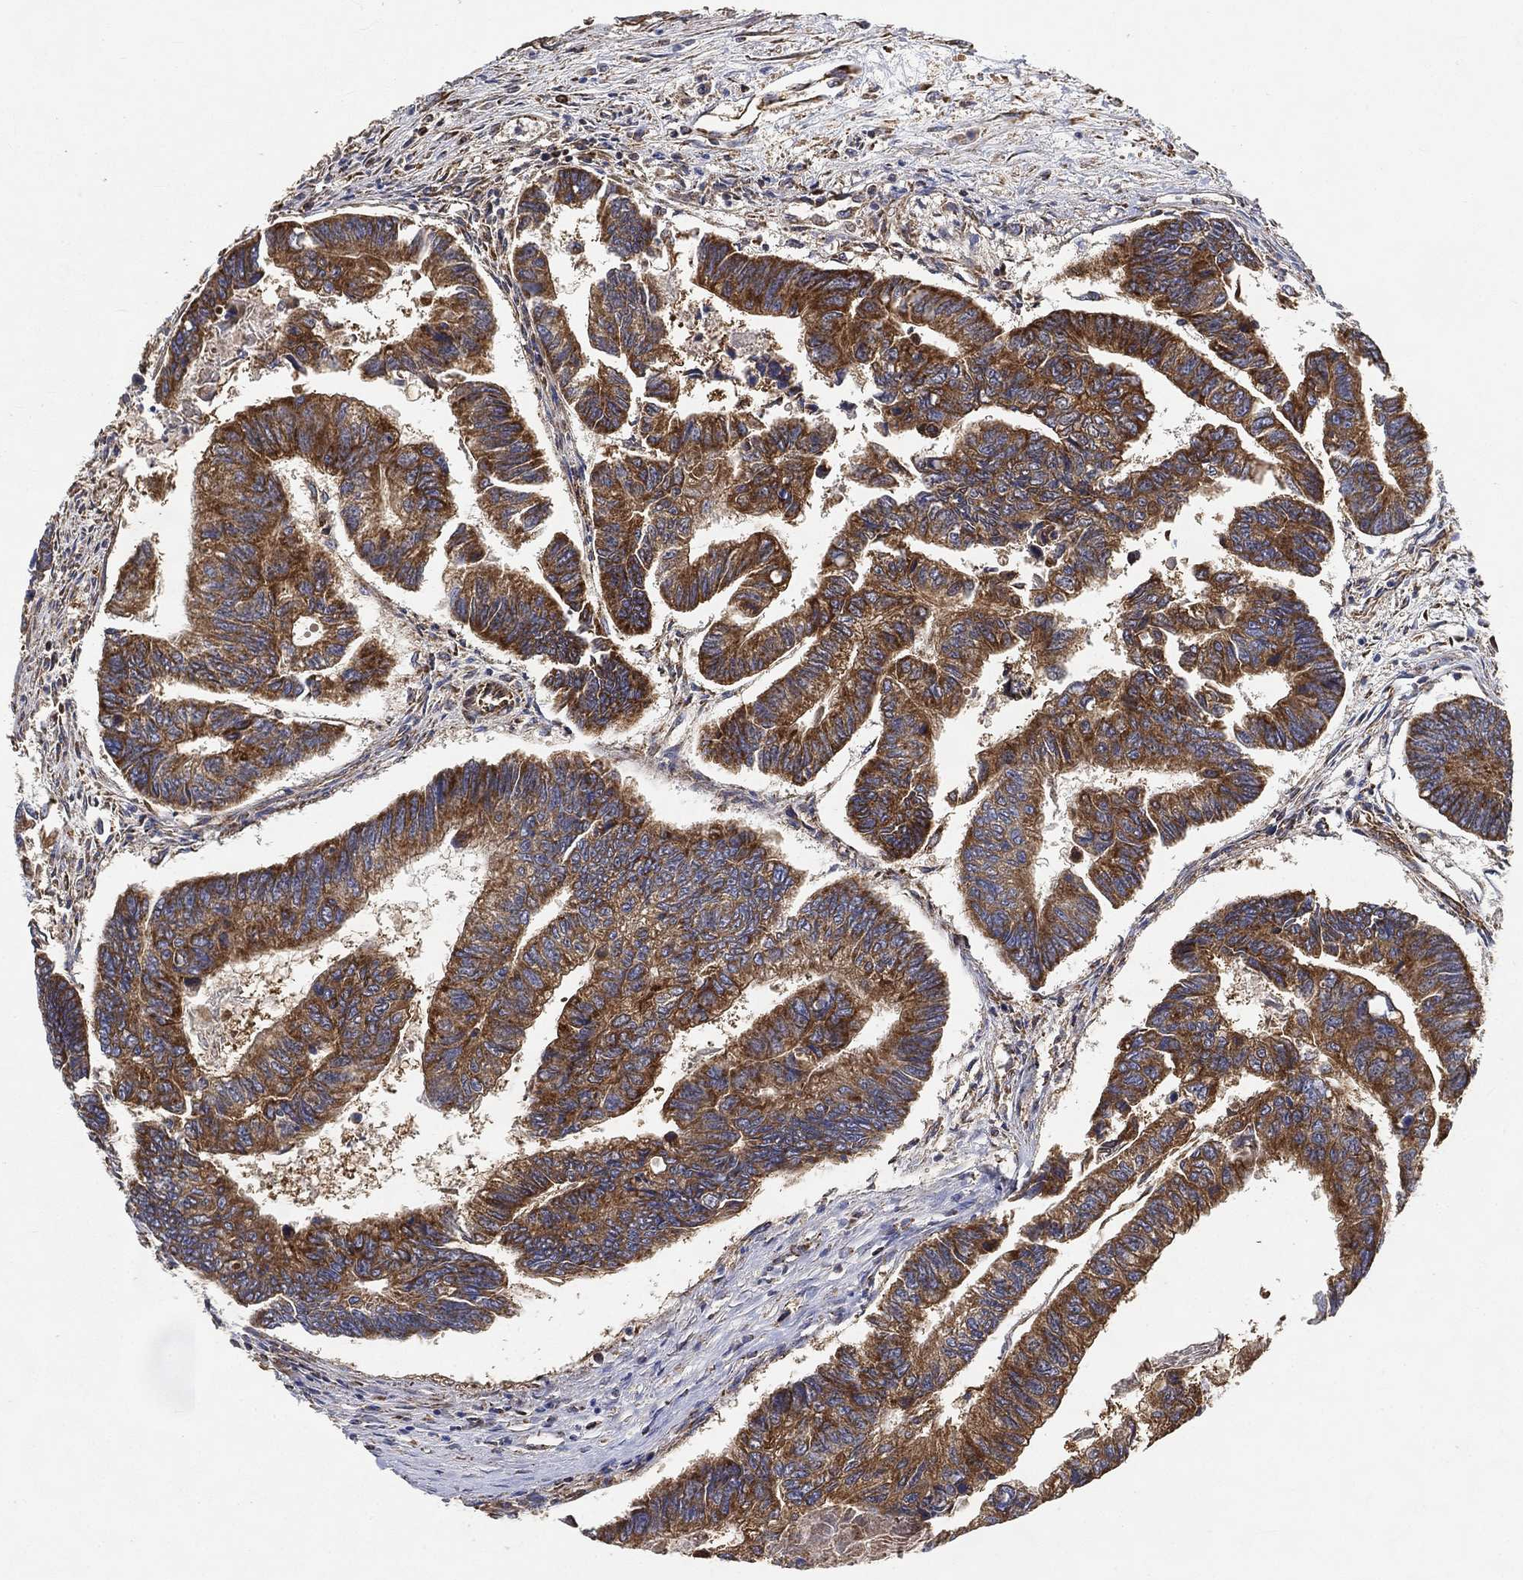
{"staining": {"intensity": "strong", "quantity": ">75%", "location": "cytoplasmic/membranous"}, "tissue": "colorectal cancer", "cell_type": "Tumor cells", "image_type": "cancer", "snomed": [{"axis": "morphology", "description": "Adenocarcinoma, NOS"}, {"axis": "topography", "description": "Colon"}], "caption": "DAB immunohistochemical staining of colorectal adenocarcinoma reveals strong cytoplasmic/membranous protein positivity in about >75% of tumor cells.", "gene": "SLC38A7", "patient": {"sex": "female", "age": 65}}